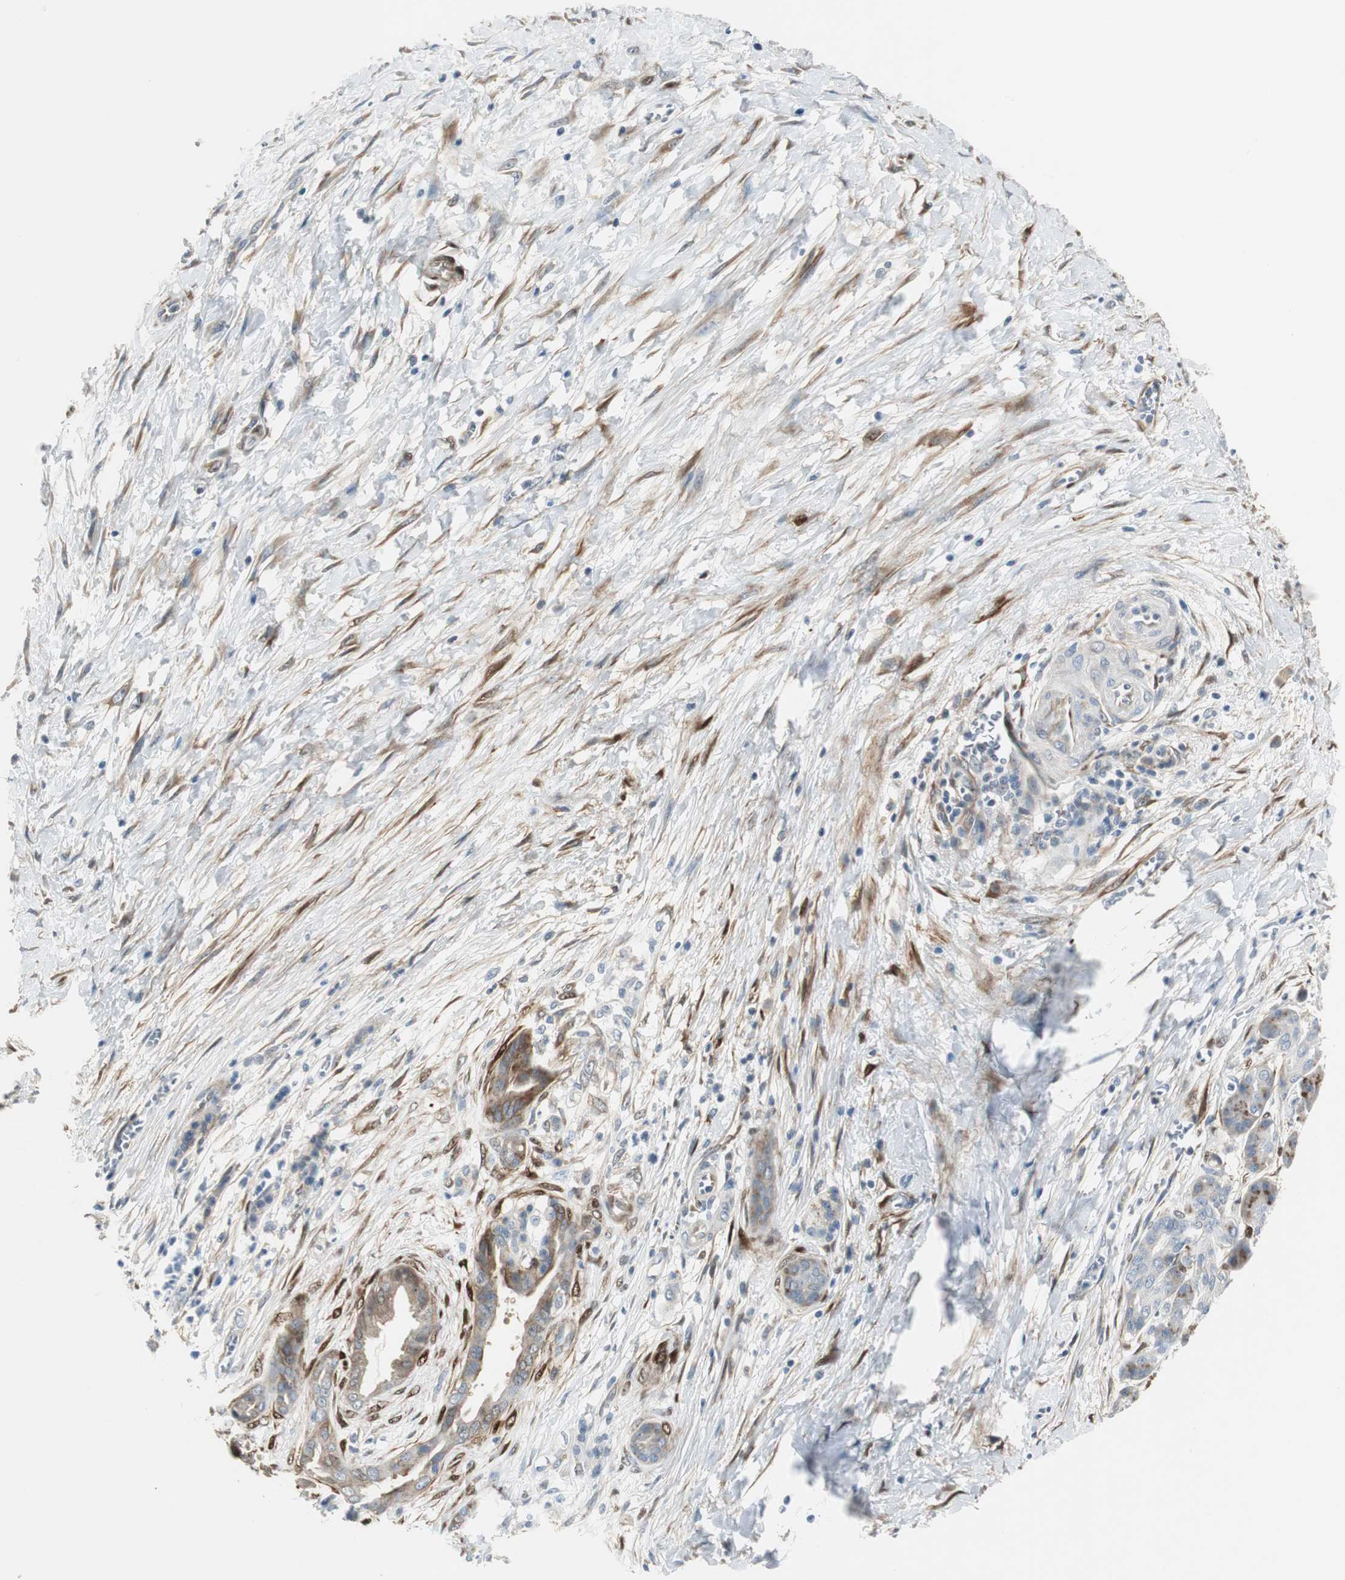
{"staining": {"intensity": "weak", "quantity": "25%-75%", "location": "cytoplasmic/membranous"}, "tissue": "pancreatic cancer", "cell_type": "Tumor cells", "image_type": "cancer", "snomed": [{"axis": "morphology", "description": "Adenocarcinoma, NOS"}, {"axis": "topography", "description": "Pancreas"}], "caption": "Immunohistochemical staining of pancreatic cancer demonstrates low levels of weak cytoplasmic/membranous protein staining in approximately 25%-75% of tumor cells.", "gene": "FHL2", "patient": {"sex": "male", "age": 59}}